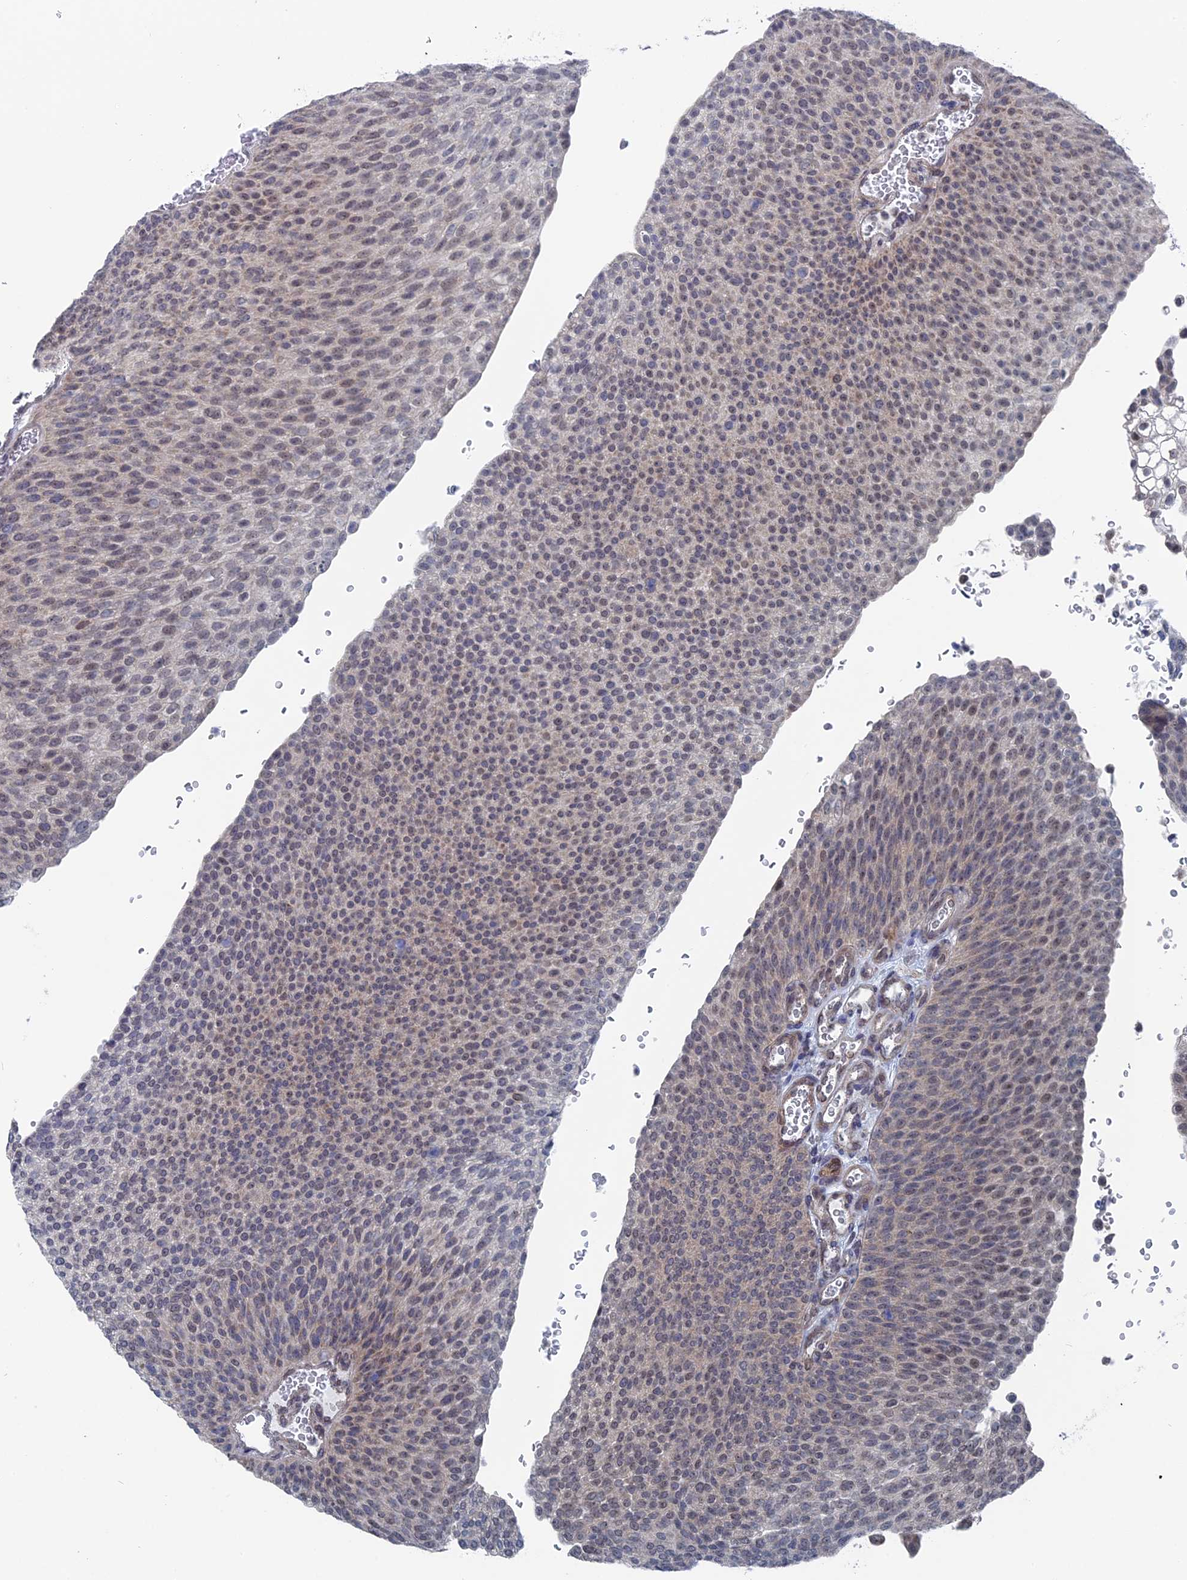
{"staining": {"intensity": "weak", "quantity": "<25%", "location": "nuclear"}, "tissue": "urothelial cancer", "cell_type": "Tumor cells", "image_type": "cancer", "snomed": [{"axis": "morphology", "description": "Urothelial carcinoma, High grade"}, {"axis": "topography", "description": "Urinary bladder"}], "caption": "Tumor cells are negative for protein expression in human urothelial carcinoma (high-grade).", "gene": "MTRF1", "patient": {"sex": "female", "age": 79}}